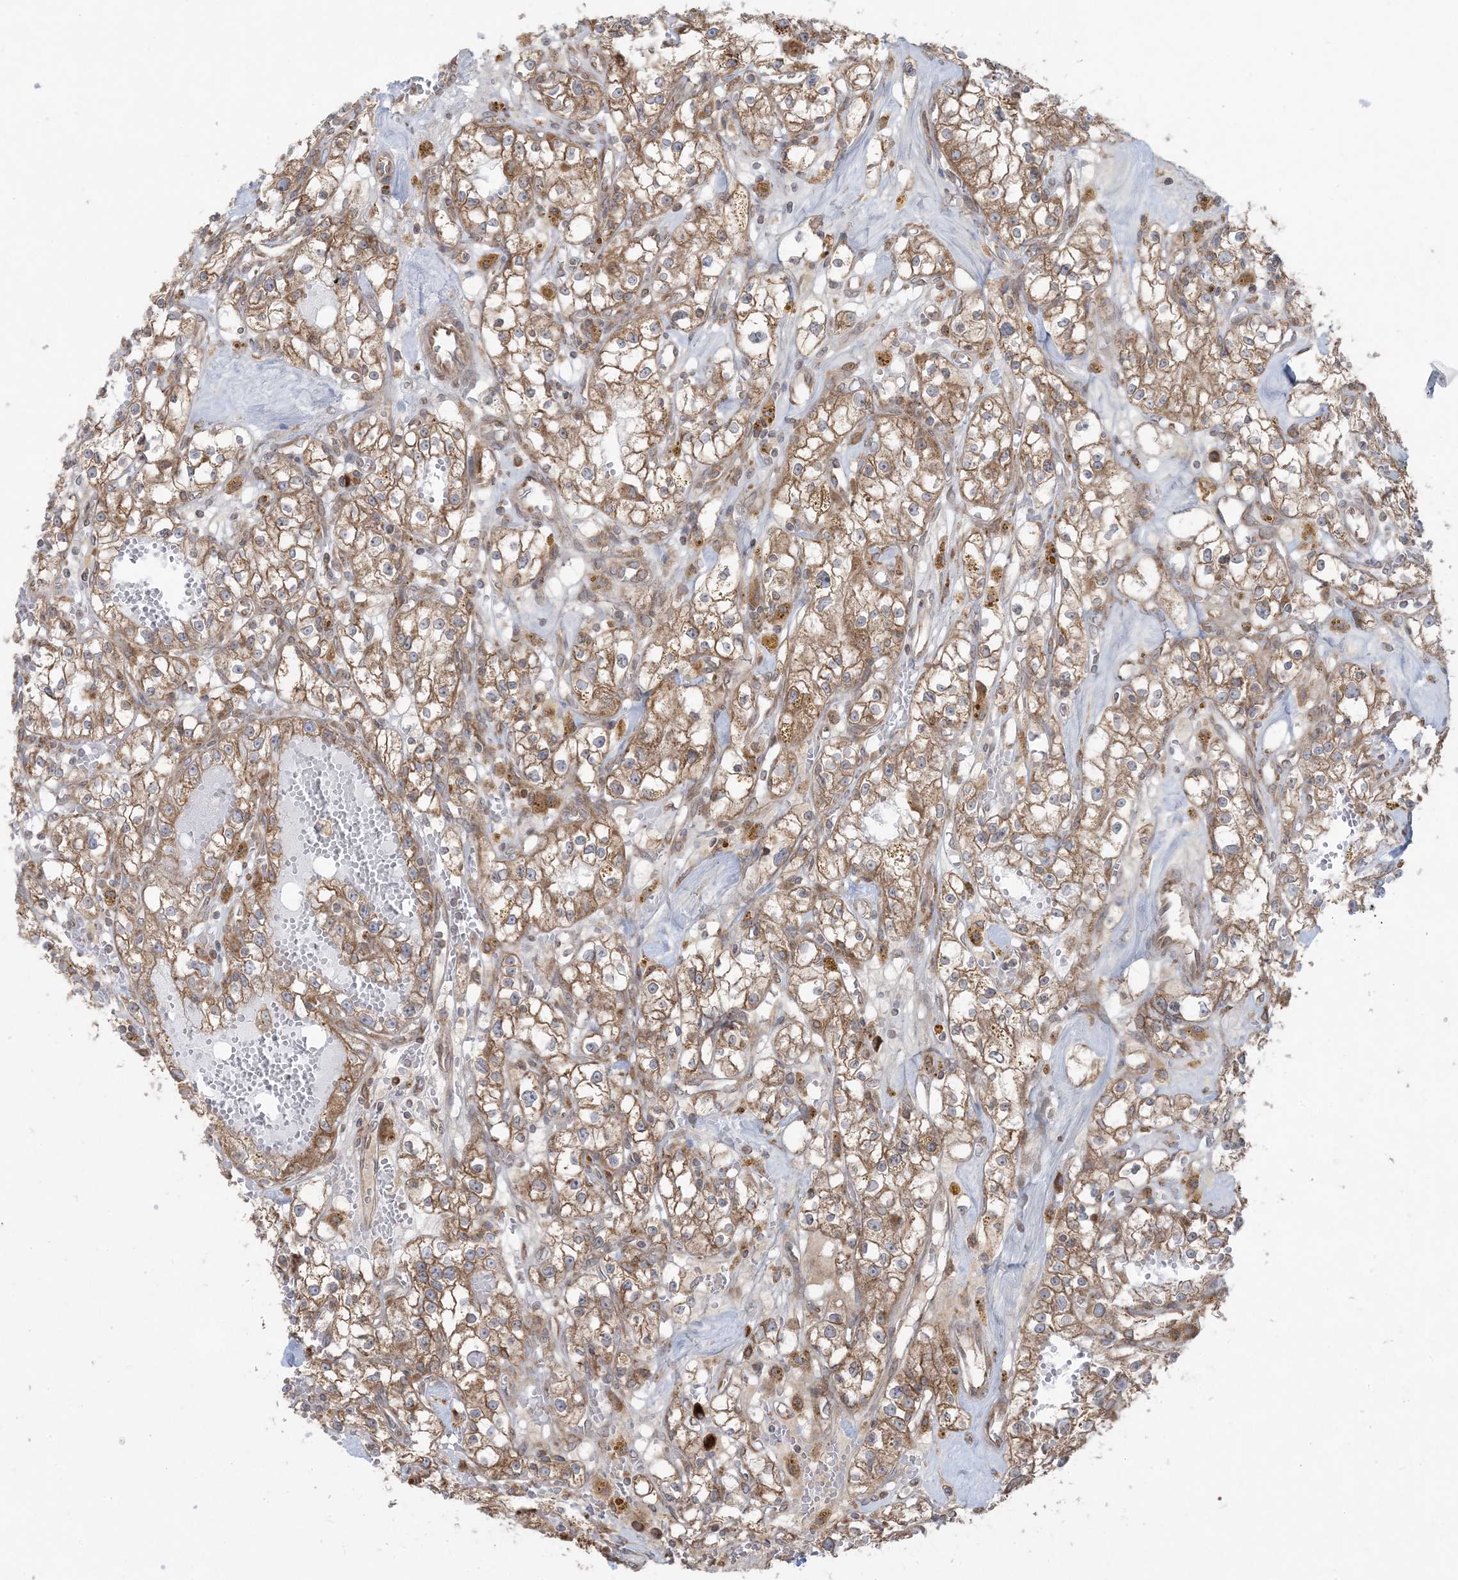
{"staining": {"intensity": "moderate", "quantity": ">75%", "location": "cytoplasmic/membranous"}, "tissue": "renal cancer", "cell_type": "Tumor cells", "image_type": "cancer", "snomed": [{"axis": "morphology", "description": "Adenocarcinoma, NOS"}, {"axis": "topography", "description": "Kidney"}], "caption": "About >75% of tumor cells in human renal adenocarcinoma exhibit moderate cytoplasmic/membranous protein expression as visualized by brown immunohistochemical staining.", "gene": "UBXN4", "patient": {"sex": "male", "age": 56}}